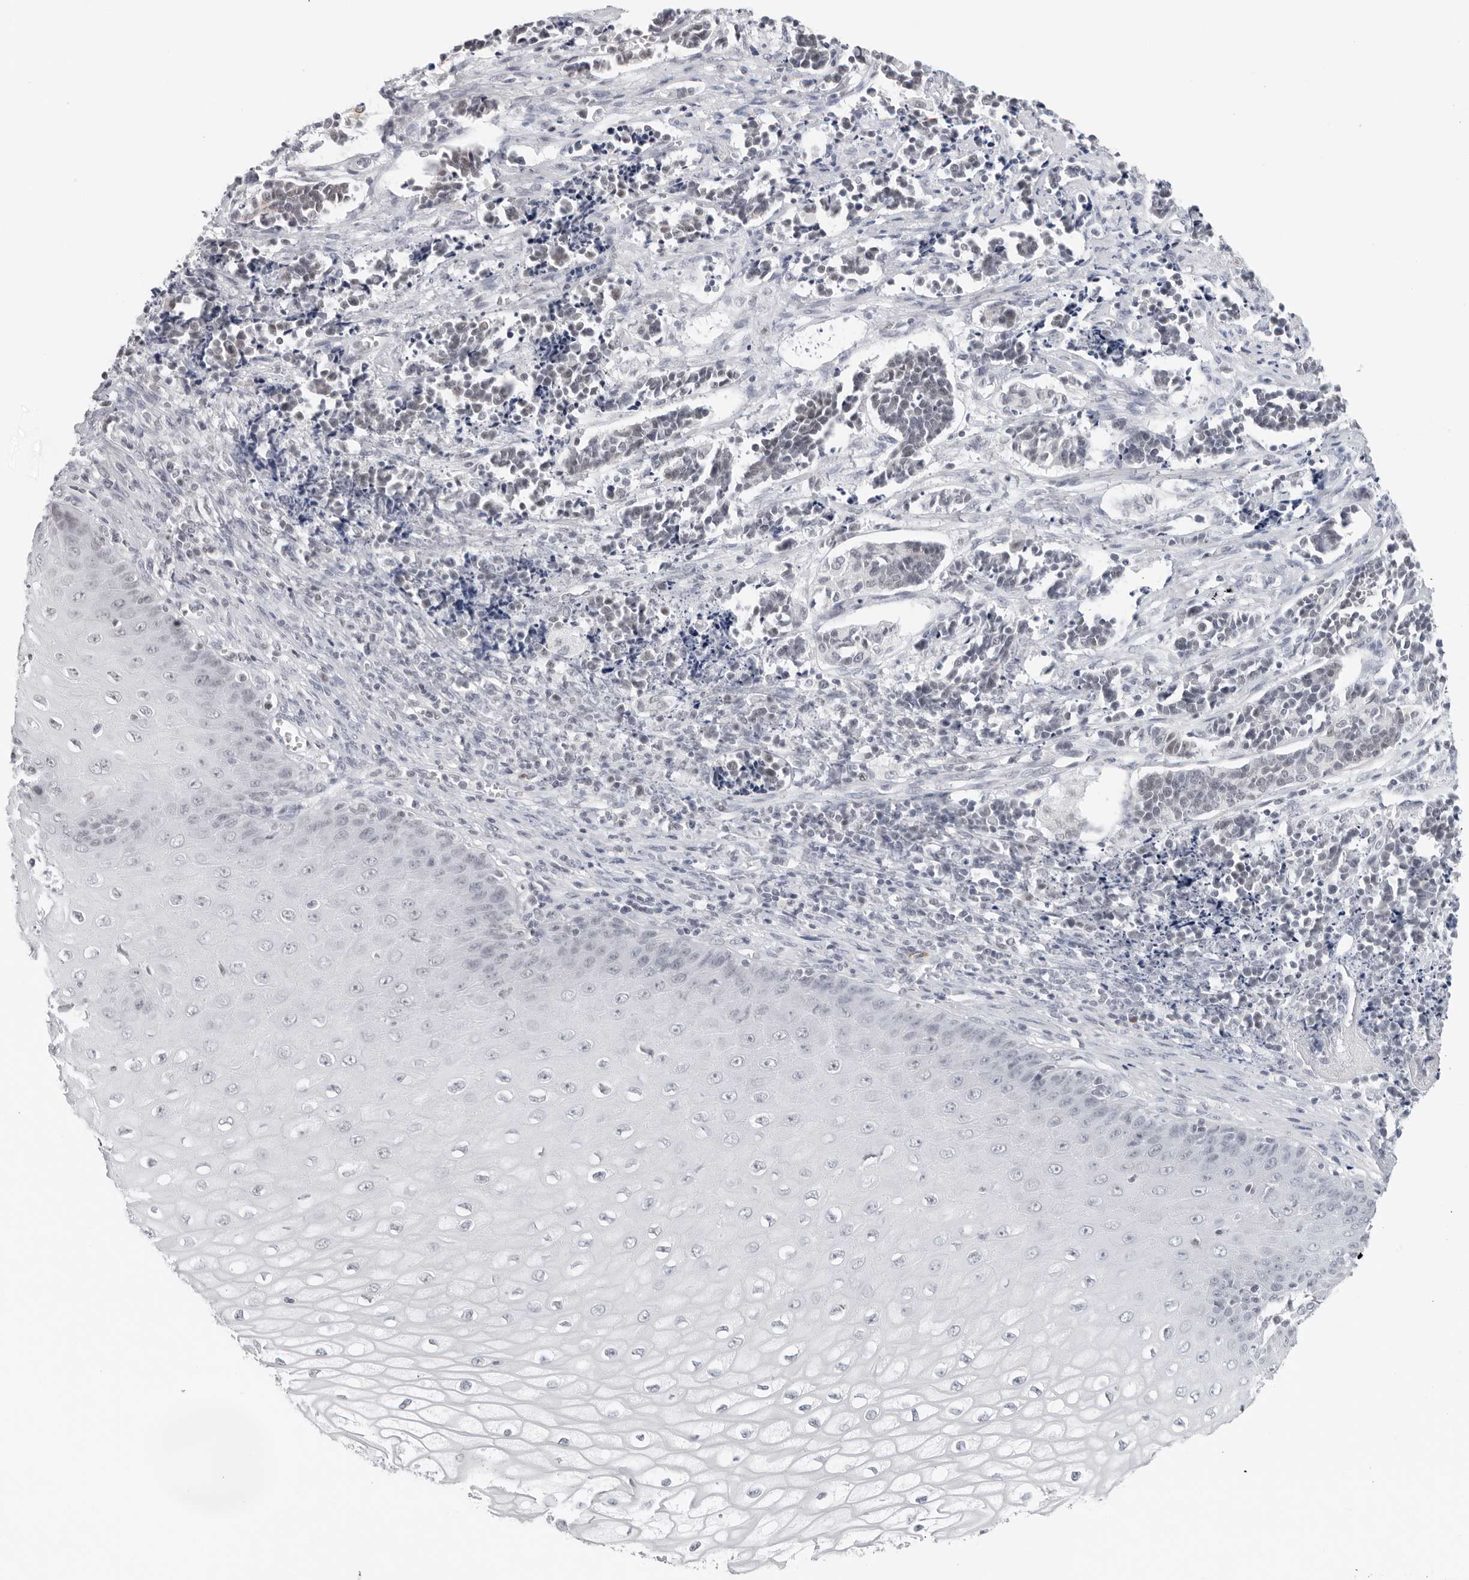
{"staining": {"intensity": "weak", "quantity": "<25%", "location": "nuclear"}, "tissue": "cervical cancer", "cell_type": "Tumor cells", "image_type": "cancer", "snomed": [{"axis": "morphology", "description": "Normal tissue, NOS"}, {"axis": "morphology", "description": "Squamous cell carcinoma, NOS"}, {"axis": "topography", "description": "Cervix"}], "caption": "Tumor cells are negative for brown protein staining in cervical cancer (squamous cell carcinoma).", "gene": "FLG2", "patient": {"sex": "female", "age": 35}}